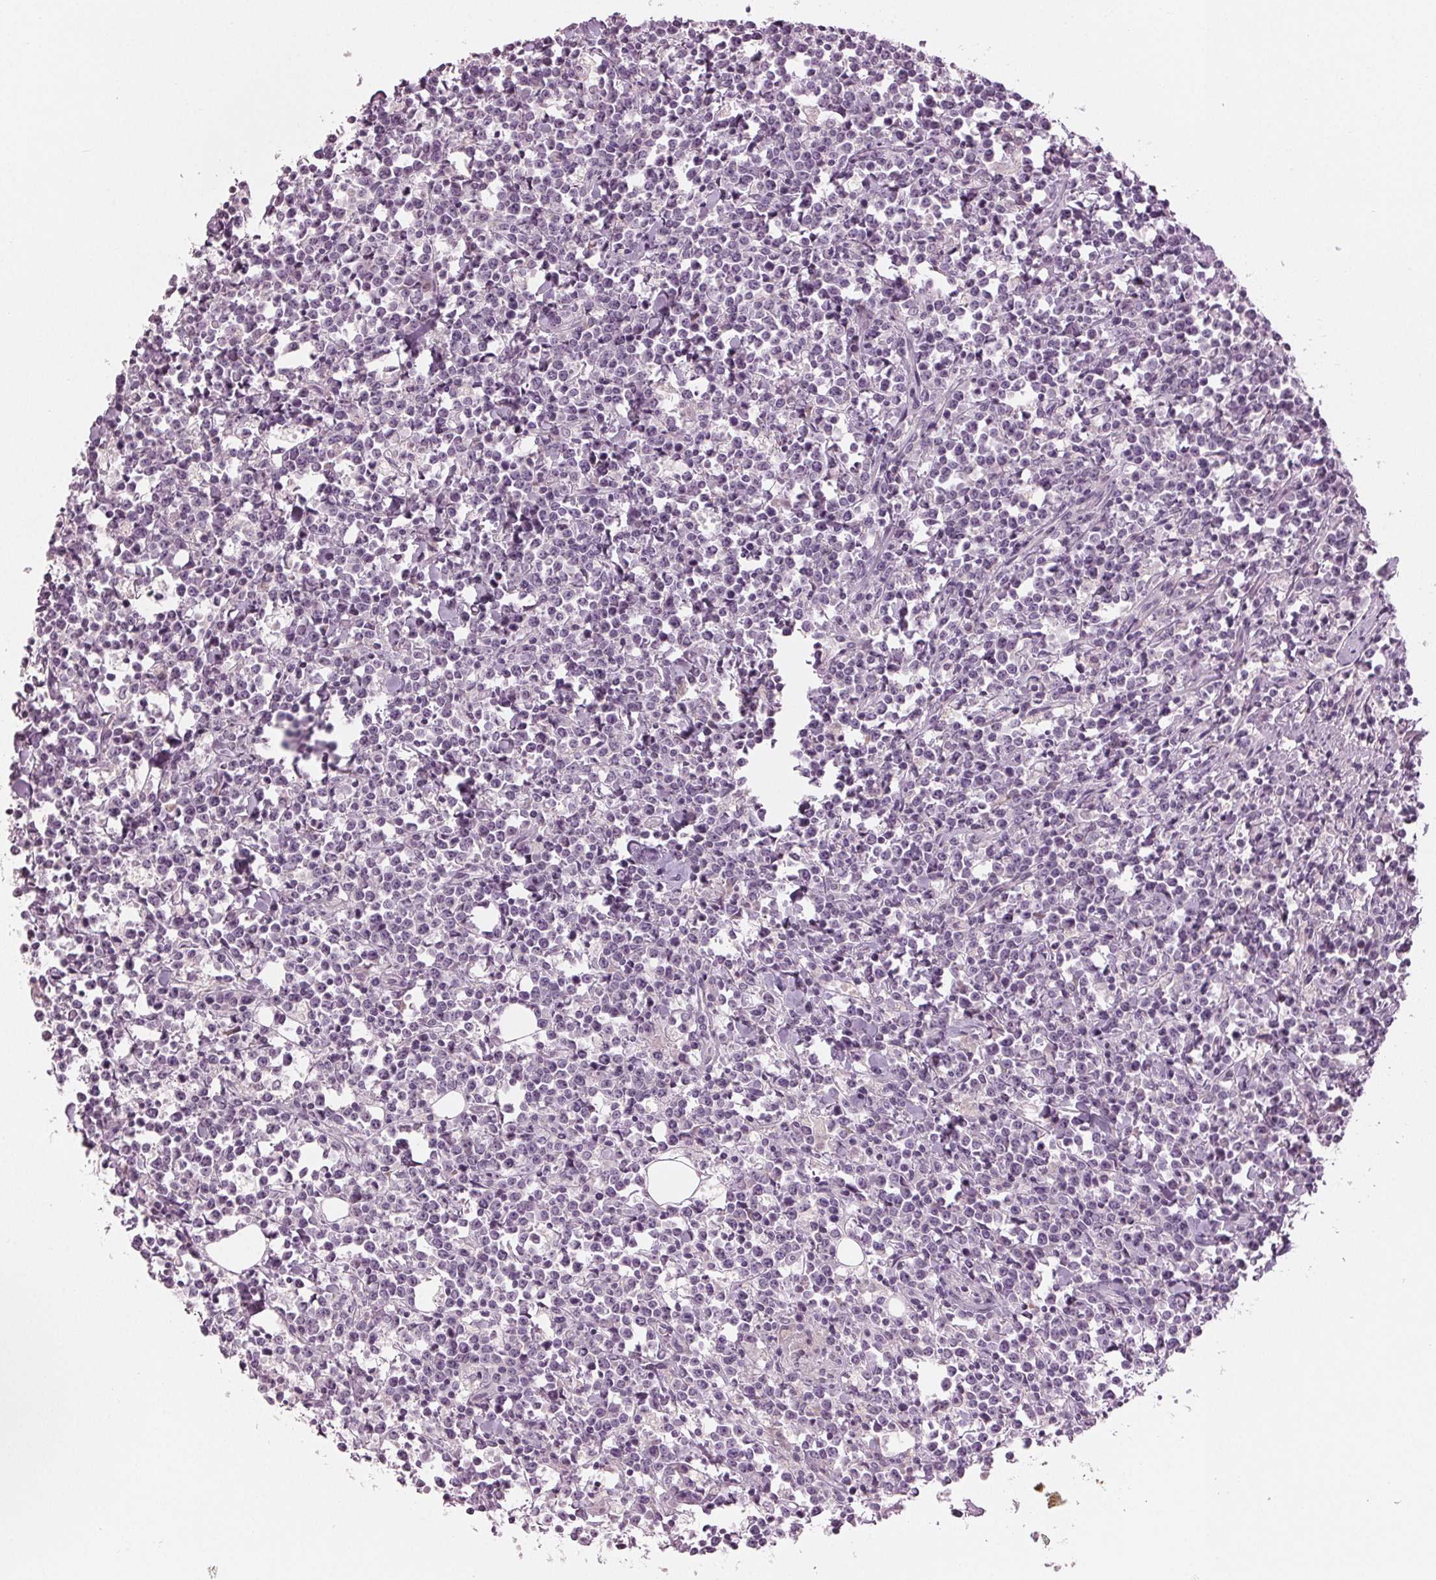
{"staining": {"intensity": "negative", "quantity": "none", "location": "none"}, "tissue": "lymphoma", "cell_type": "Tumor cells", "image_type": "cancer", "snomed": [{"axis": "morphology", "description": "Malignant lymphoma, non-Hodgkin's type, High grade"}, {"axis": "topography", "description": "Small intestine"}], "caption": "Immunohistochemistry image of neoplastic tissue: human lymphoma stained with DAB (3,3'-diaminobenzidine) demonstrates no significant protein staining in tumor cells.", "gene": "PRAP1", "patient": {"sex": "female", "age": 56}}